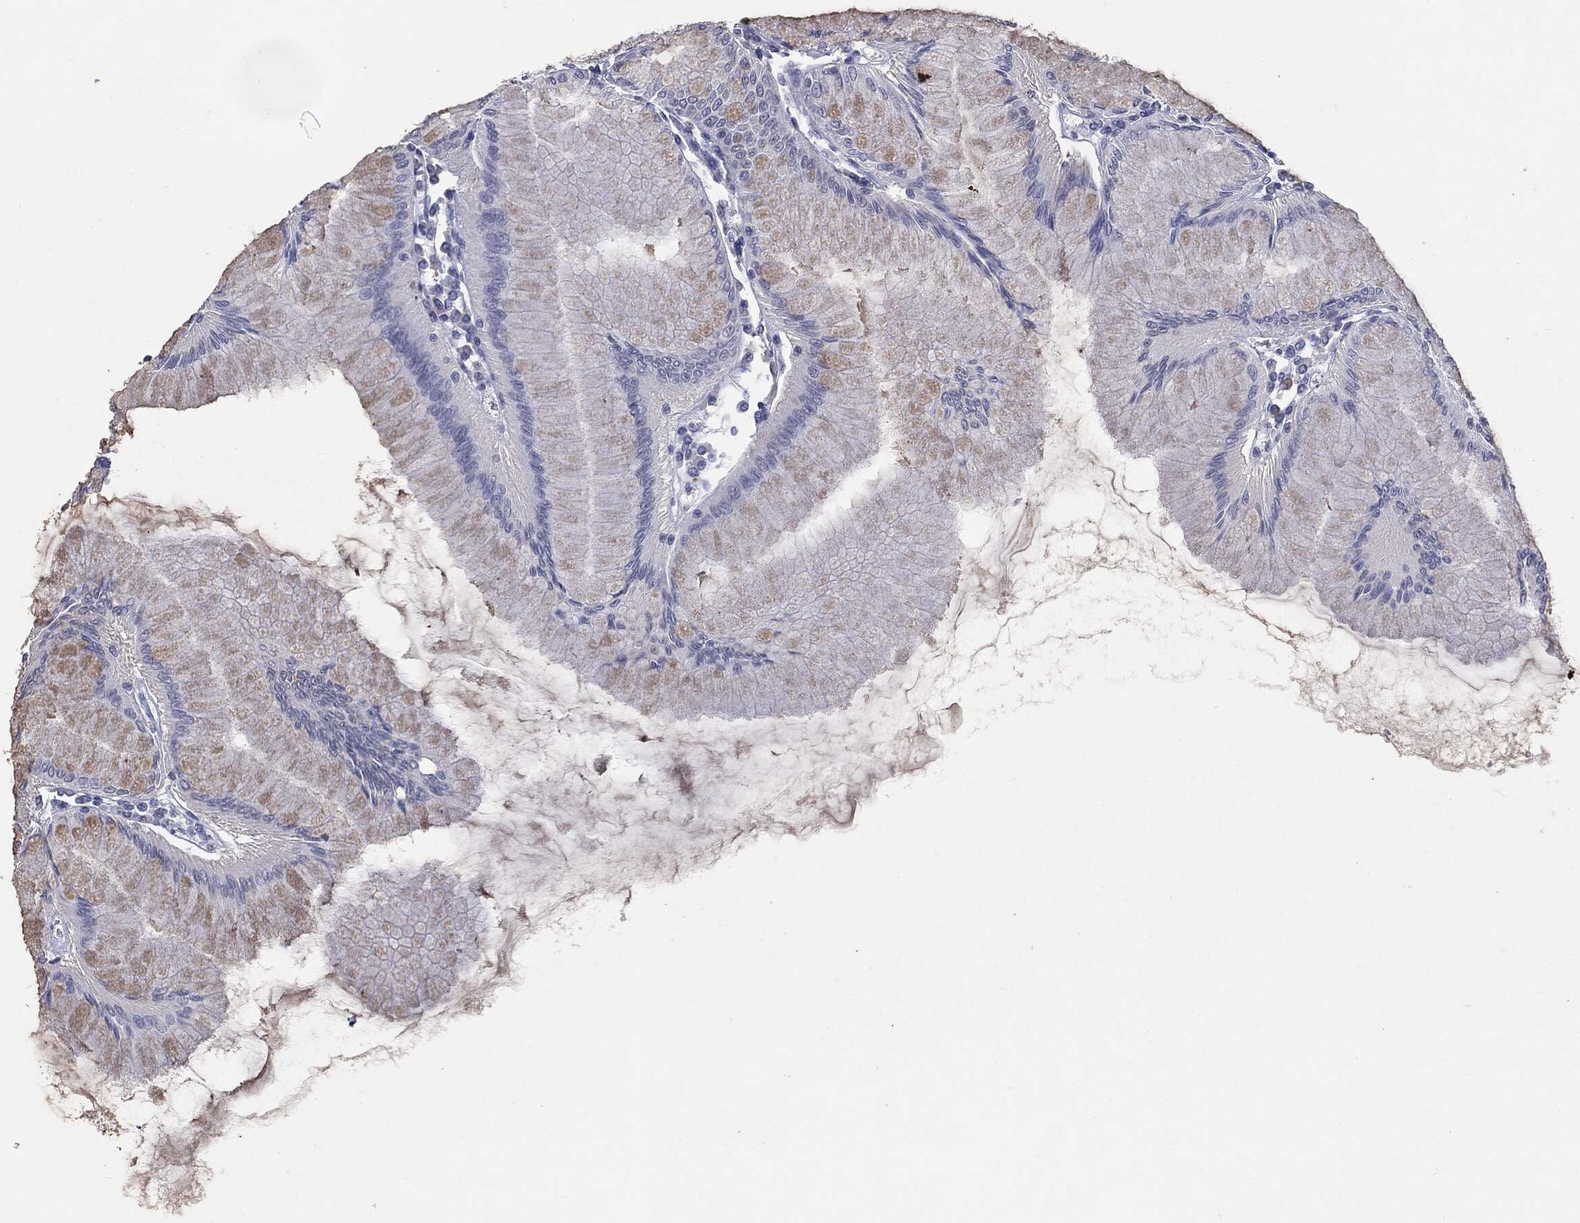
{"staining": {"intensity": "negative", "quantity": "none", "location": "none"}, "tissue": "stomach", "cell_type": "Glandular cells", "image_type": "normal", "snomed": [{"axis": "morphology", "description": "Normal tissue, NOS"}, {"axis": "topography", "description": "Stomach"}], "caption": "A histopathology image of stomach stained for a protein demonstrates no brown staining in glandular cells.", "gene": "TSHB", "patient": {"sex": "female", "age": 57}}